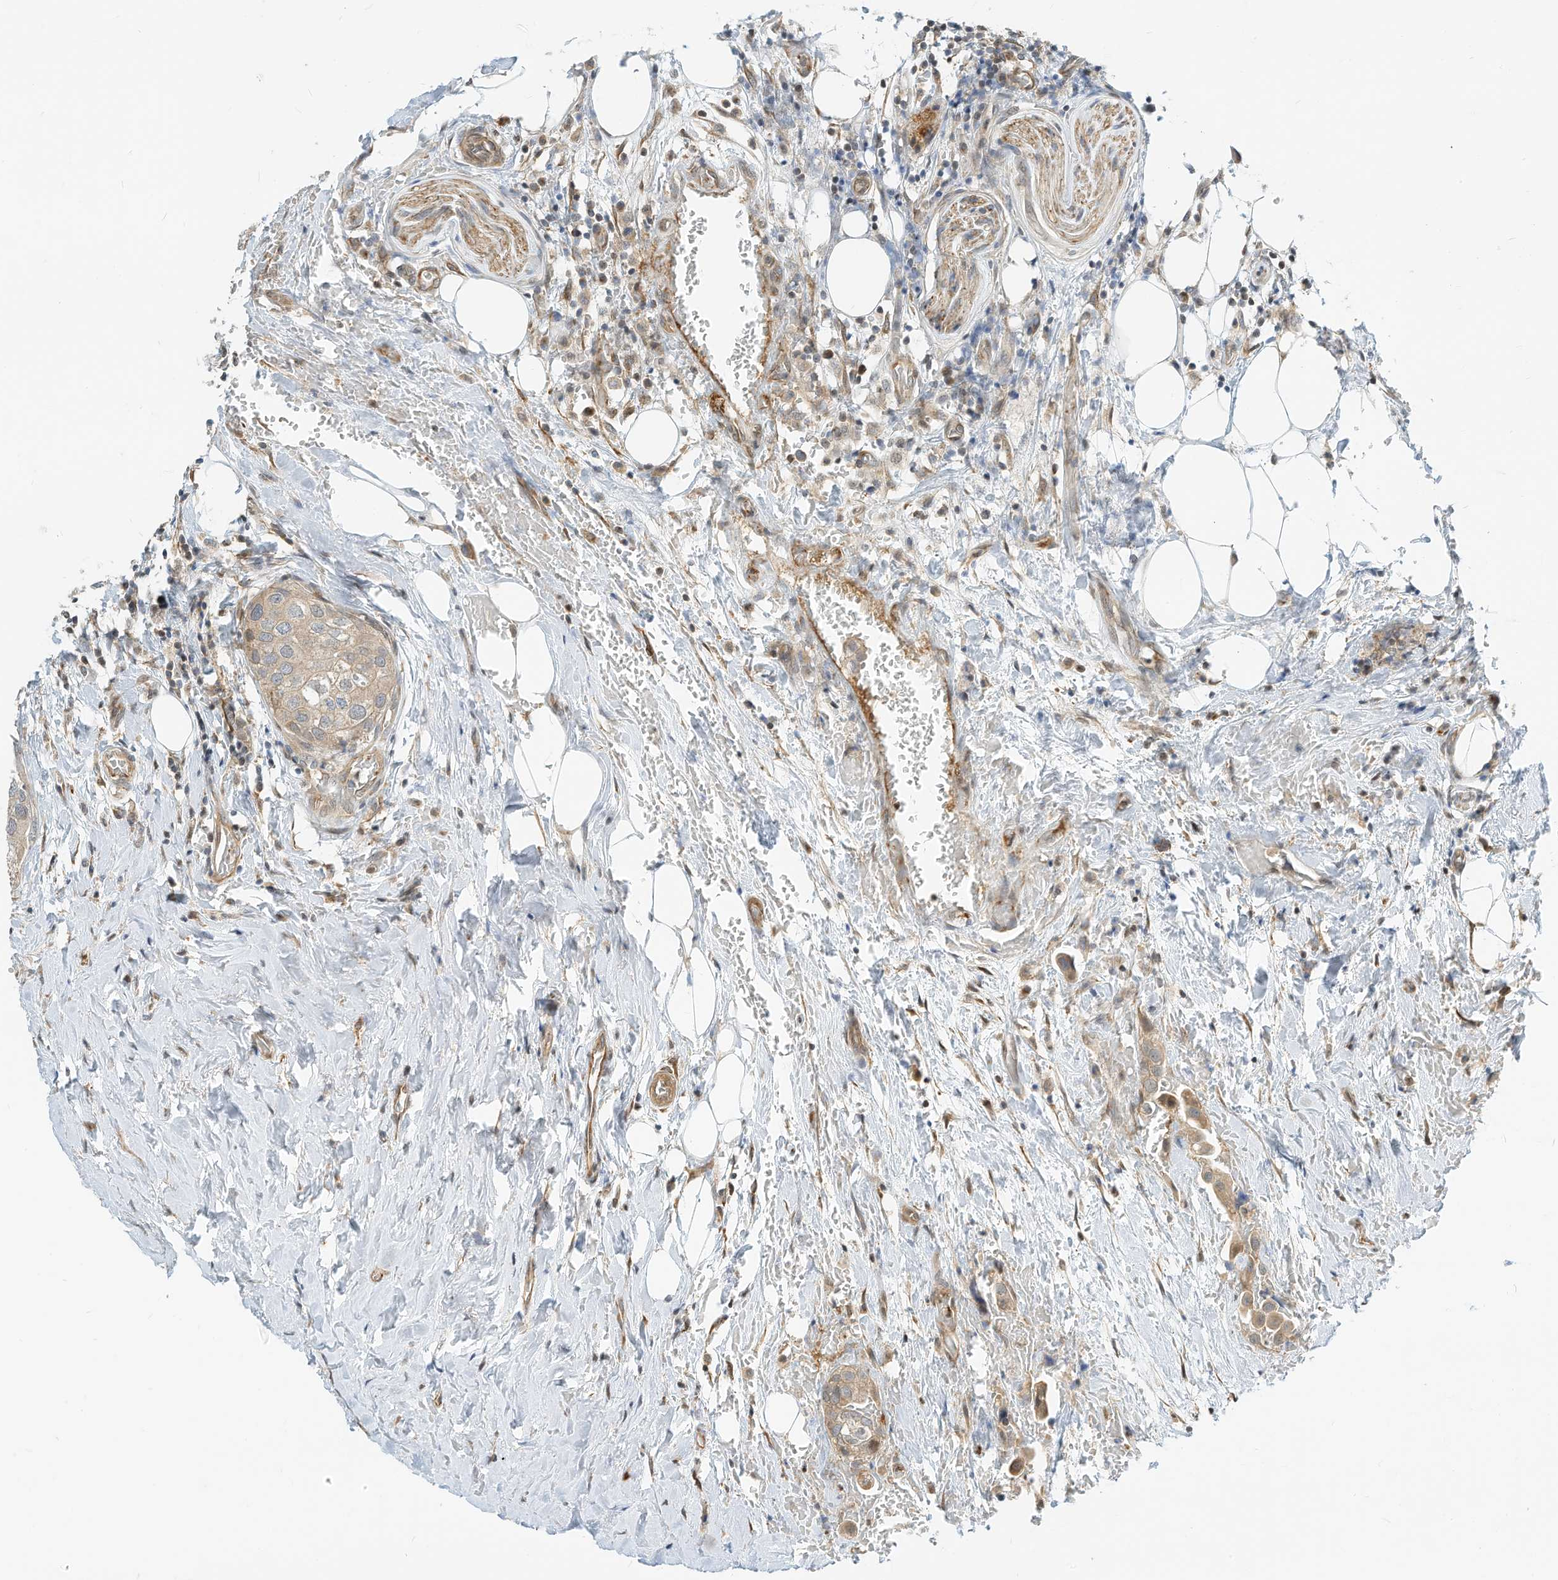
{"staining": {"intensity": "weak", "quantity": ">75%", "location": "cytoplasmic/membranous"}, "tissue": "urothelial cancer", "cell_type": "Tumor cells", "image_type": "cancer", "snomed": [{"axis": "morphology", "description": "Urothelial carcinoma, High grade"}, {"axis": "topography", "description": "Urinary bladder"}], "caption": "DAB (3,3'-diaminobenzidine) immunohistochemical staining of urothelial carcinoma (high-grade) demonstrates weak cytoplasmic/membranous protein positivity in approximately >75% of tumor cells.", "gene": "OFD1", "patient": {"sex": "male", "age": 64}}